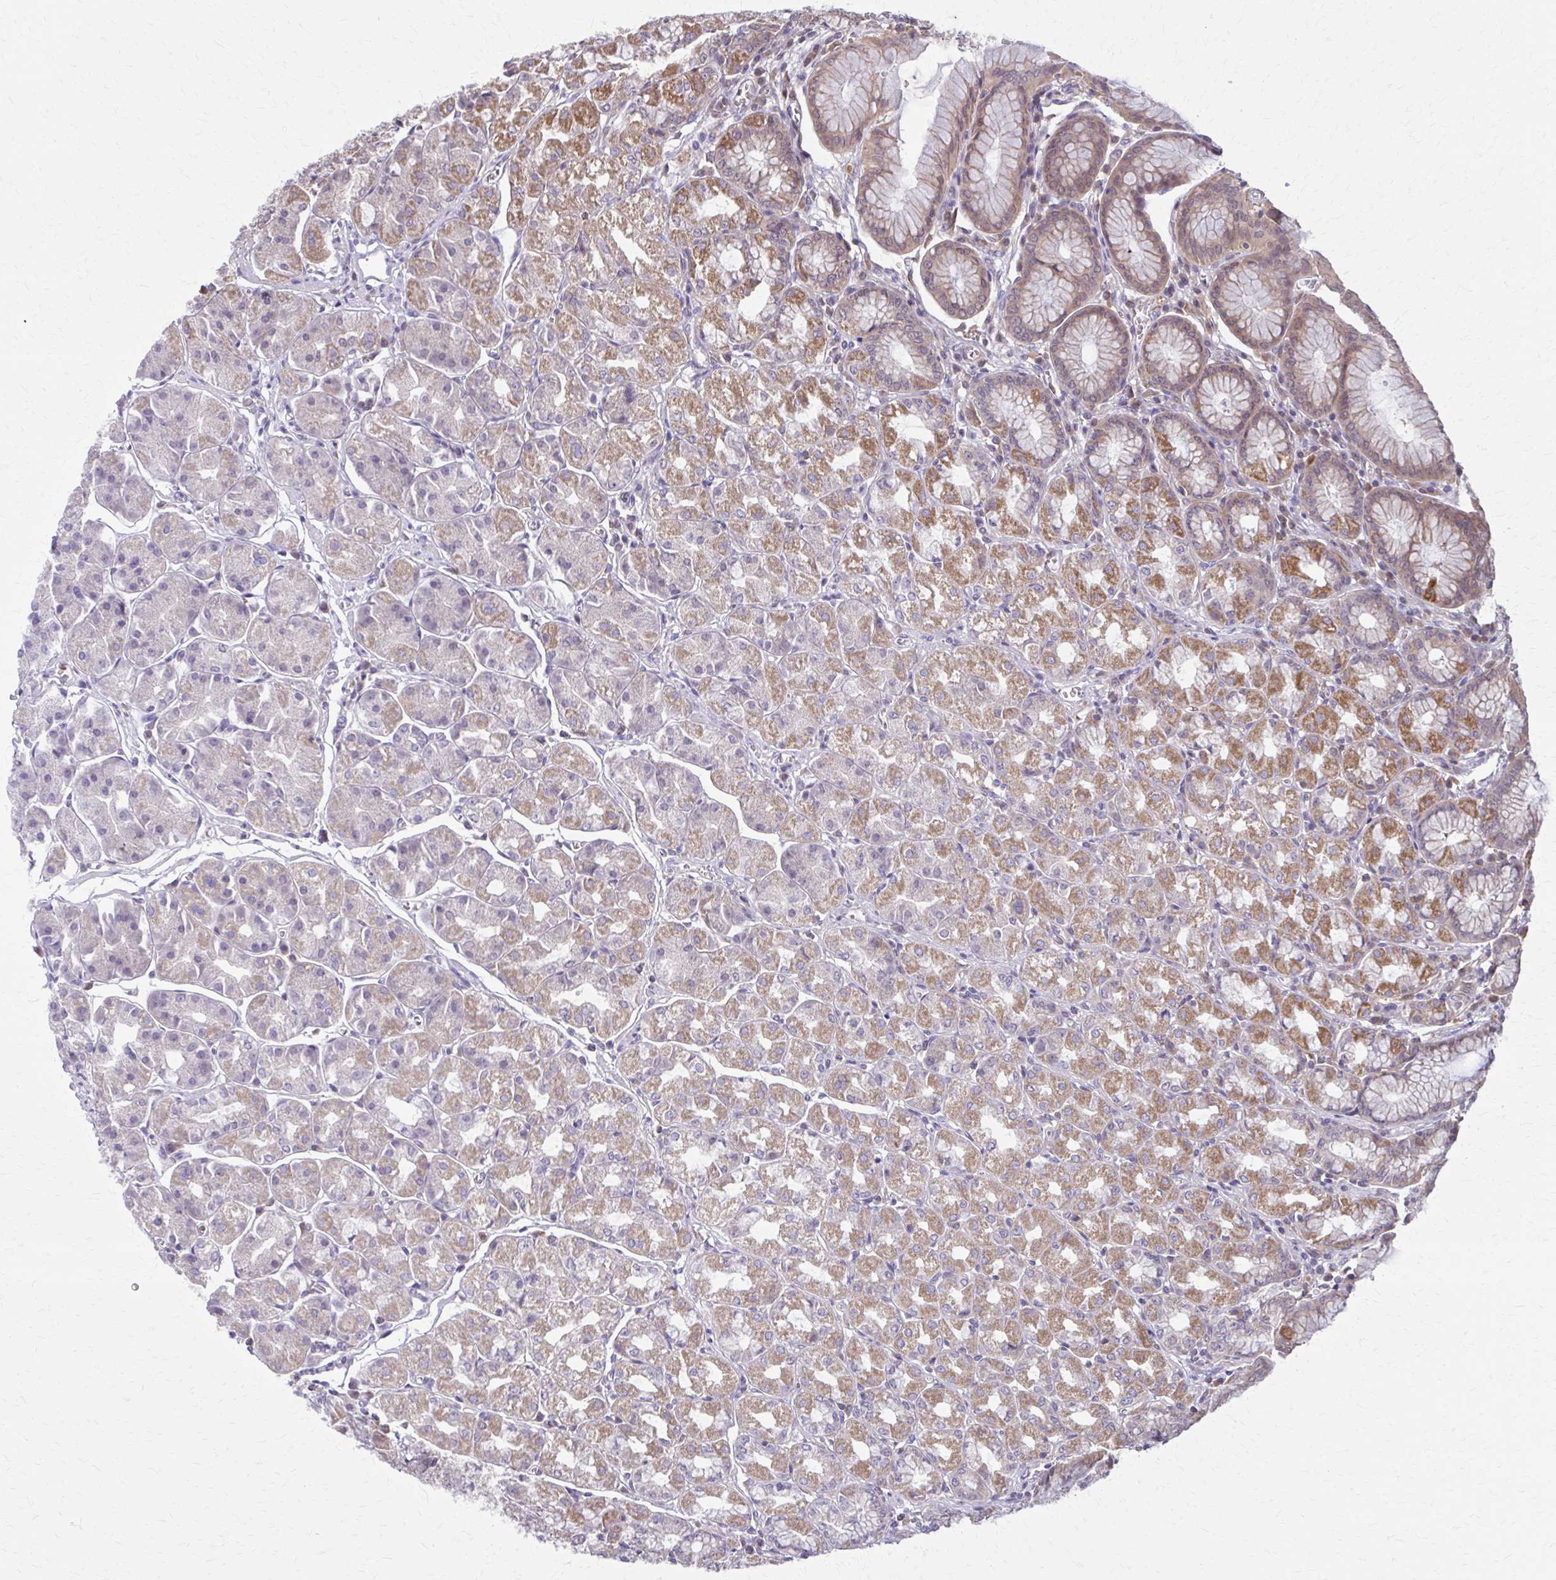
{"staining": {"intensity": "moderate", "quantity": "25%-75%", "location": "cytoplasmic/membranous"}, "tissue": "stomach", "cell_type": "Glandular cells", "image_type": "normal", "snomed": [{"axis": "morphology", "description": "Normal tissue, NOS"}, {"axis": "topography", "description": "Stomach"}], "caption": "The micrograph exhibits staining of benign stomach, revealing moderate cytoplasmic/membranous protein staining (brown color) within glandular cells.", "gene": "NRBF2", "patient": {"sex": "male", "age": 55}}